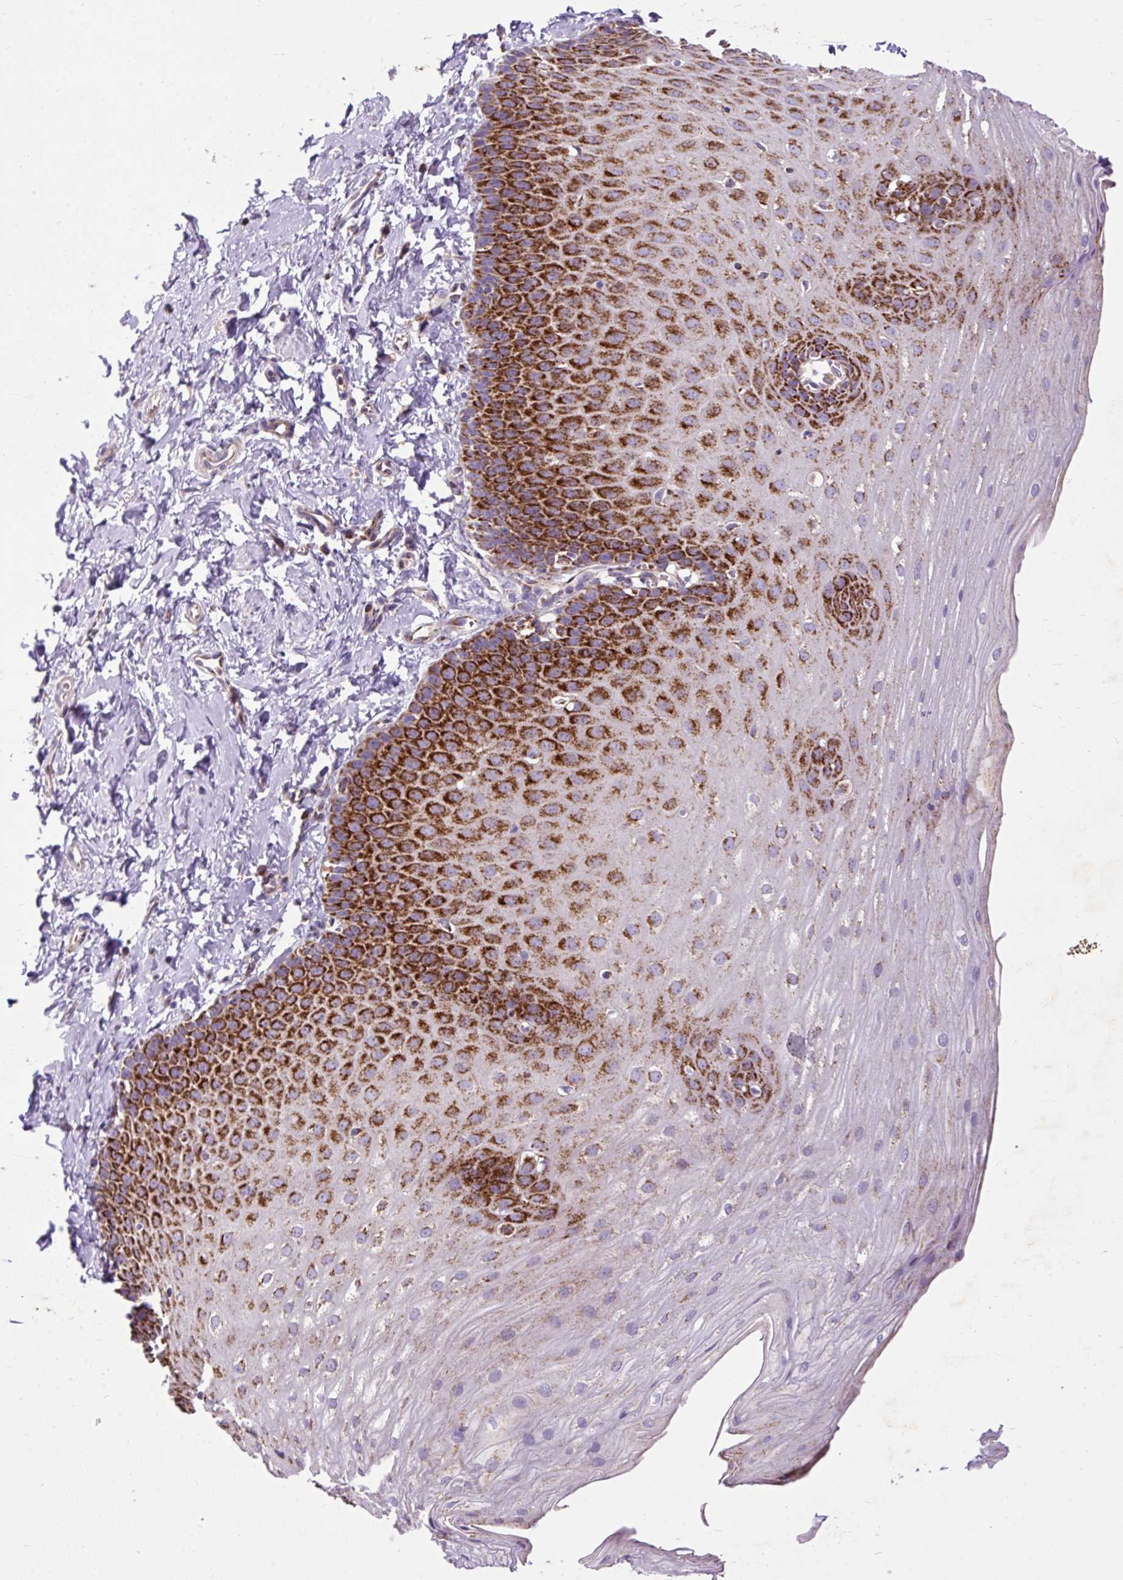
{"staining": {"intensity": "strong", "quantity": ">75%", "location": "cytoplasmic/membranous"}, "tissue": "esophagus", "cell_type": "Squamous epithelial cells", "image_type": "normal", "snomed": [{"axis": "morphology", "description": "Normal tissue, NOS"}, {"axis": "topography", "description": "Esophagus"}], "caption": "This is a photomicrograph of immunohistochemistry (IHC) staining of unremarkable esophagus, which shows strong staining in the cytoplasmic/membranous of squamous epithelial cells.", "gene": "TOMM40", "patient": {"sex": "male", "age": 70}}